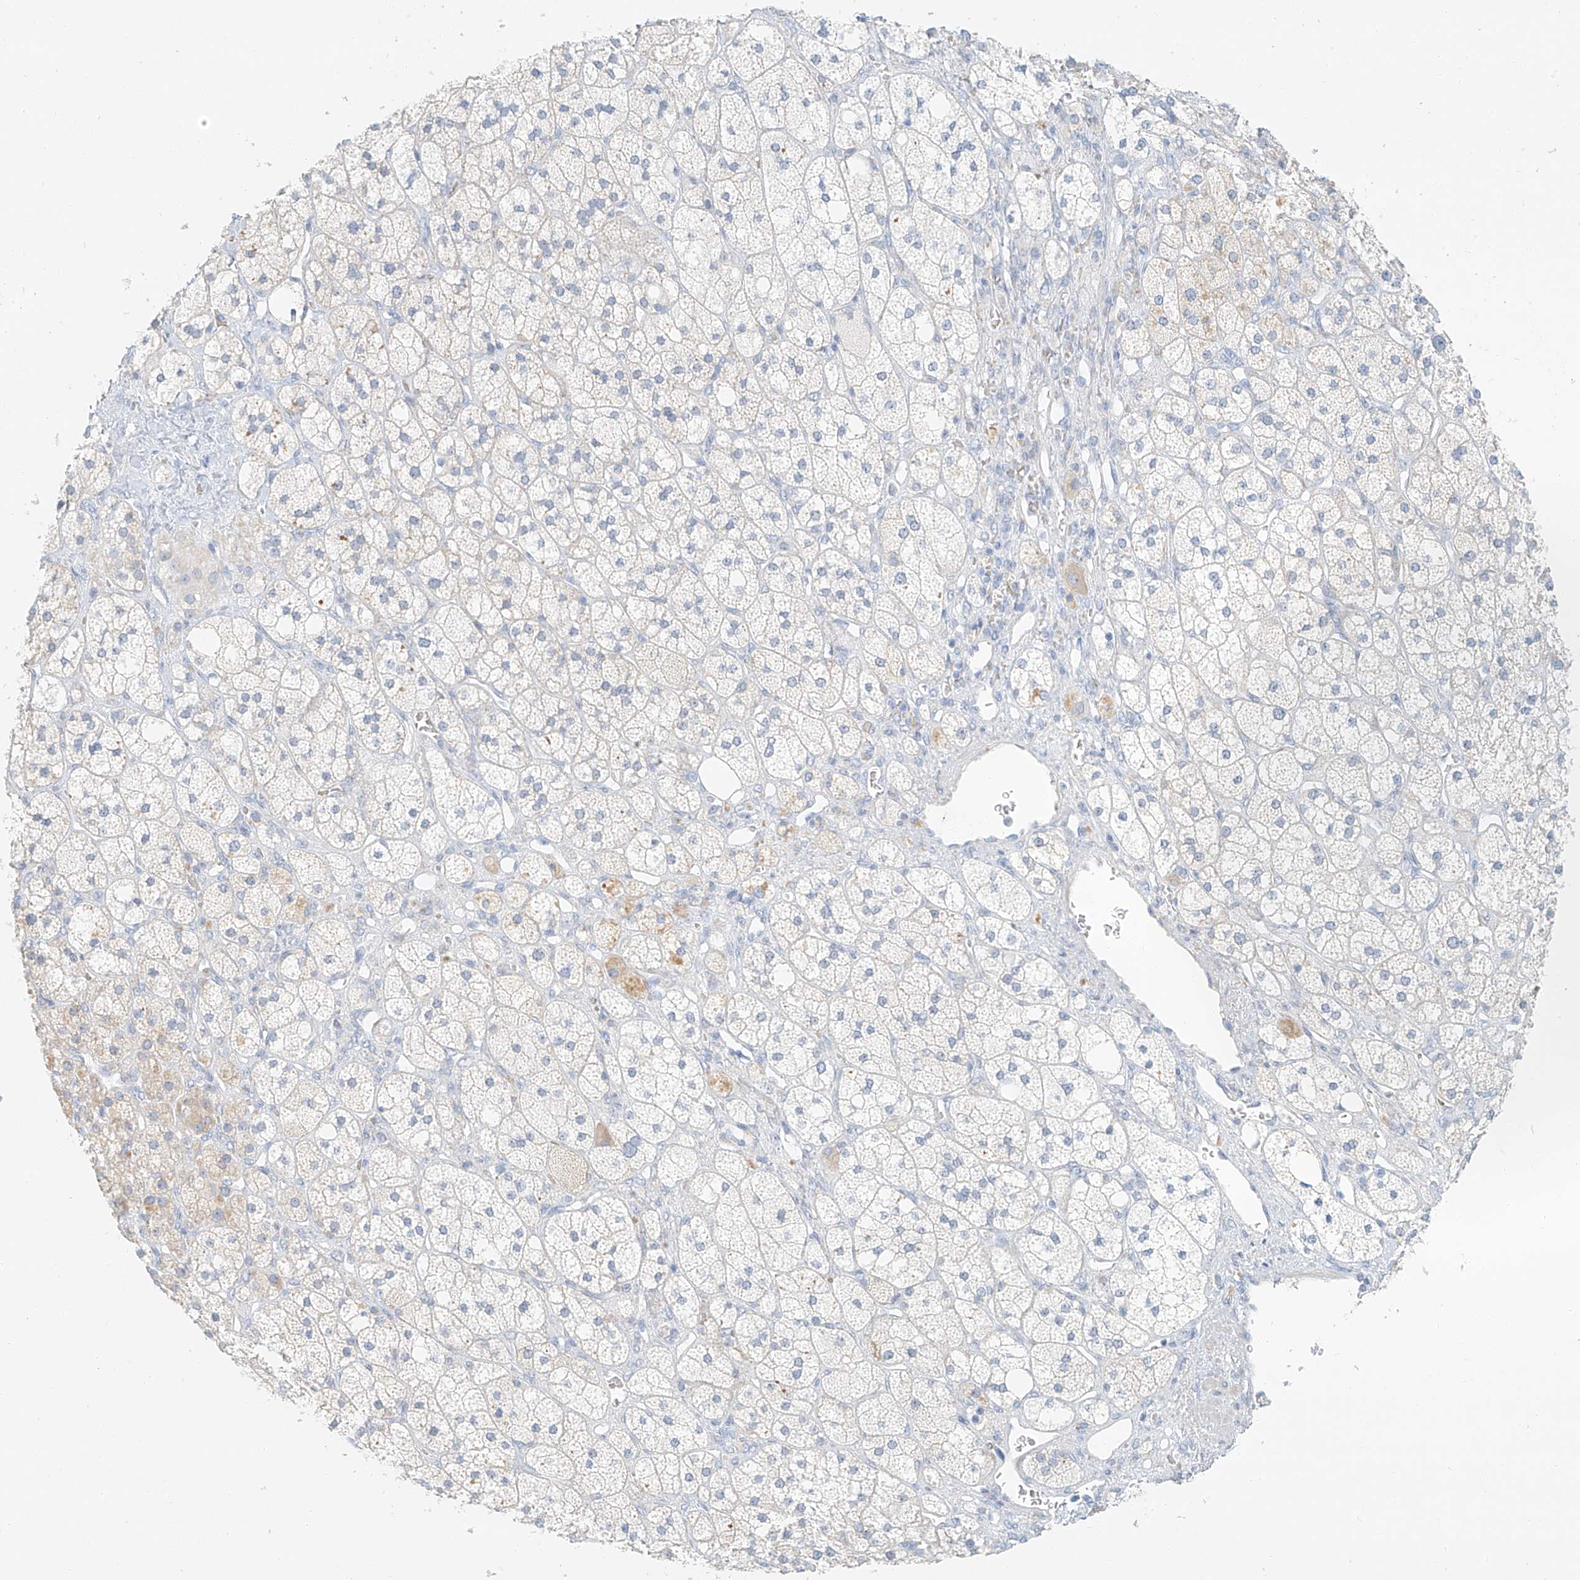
{"staining": {"intensity": "weak", "quantity": "25%-75%", "location": "cytoplasmic/membranous"}, "tissue": "adrenal gland", "cell_type": "Glandular cells", "image_type": "normal", "snomed": [{"axis": "morphology", "description": "Normal tissue, NOS"}, {"axis": "topography", "description": "Adrenal gland"}], "caption": "Adrenal gland stained with DAB (3,3'-diaminobenzidine) immunohistochemistry (IHC) reveals low levels of weak cytoplasmic/membranous positivity in approximately 25%-75% of glandular cells. (IHC, brightfield microscopy, high magnification).", "gene": "PGC", "patient": {"sex": "male", "age": 61}}